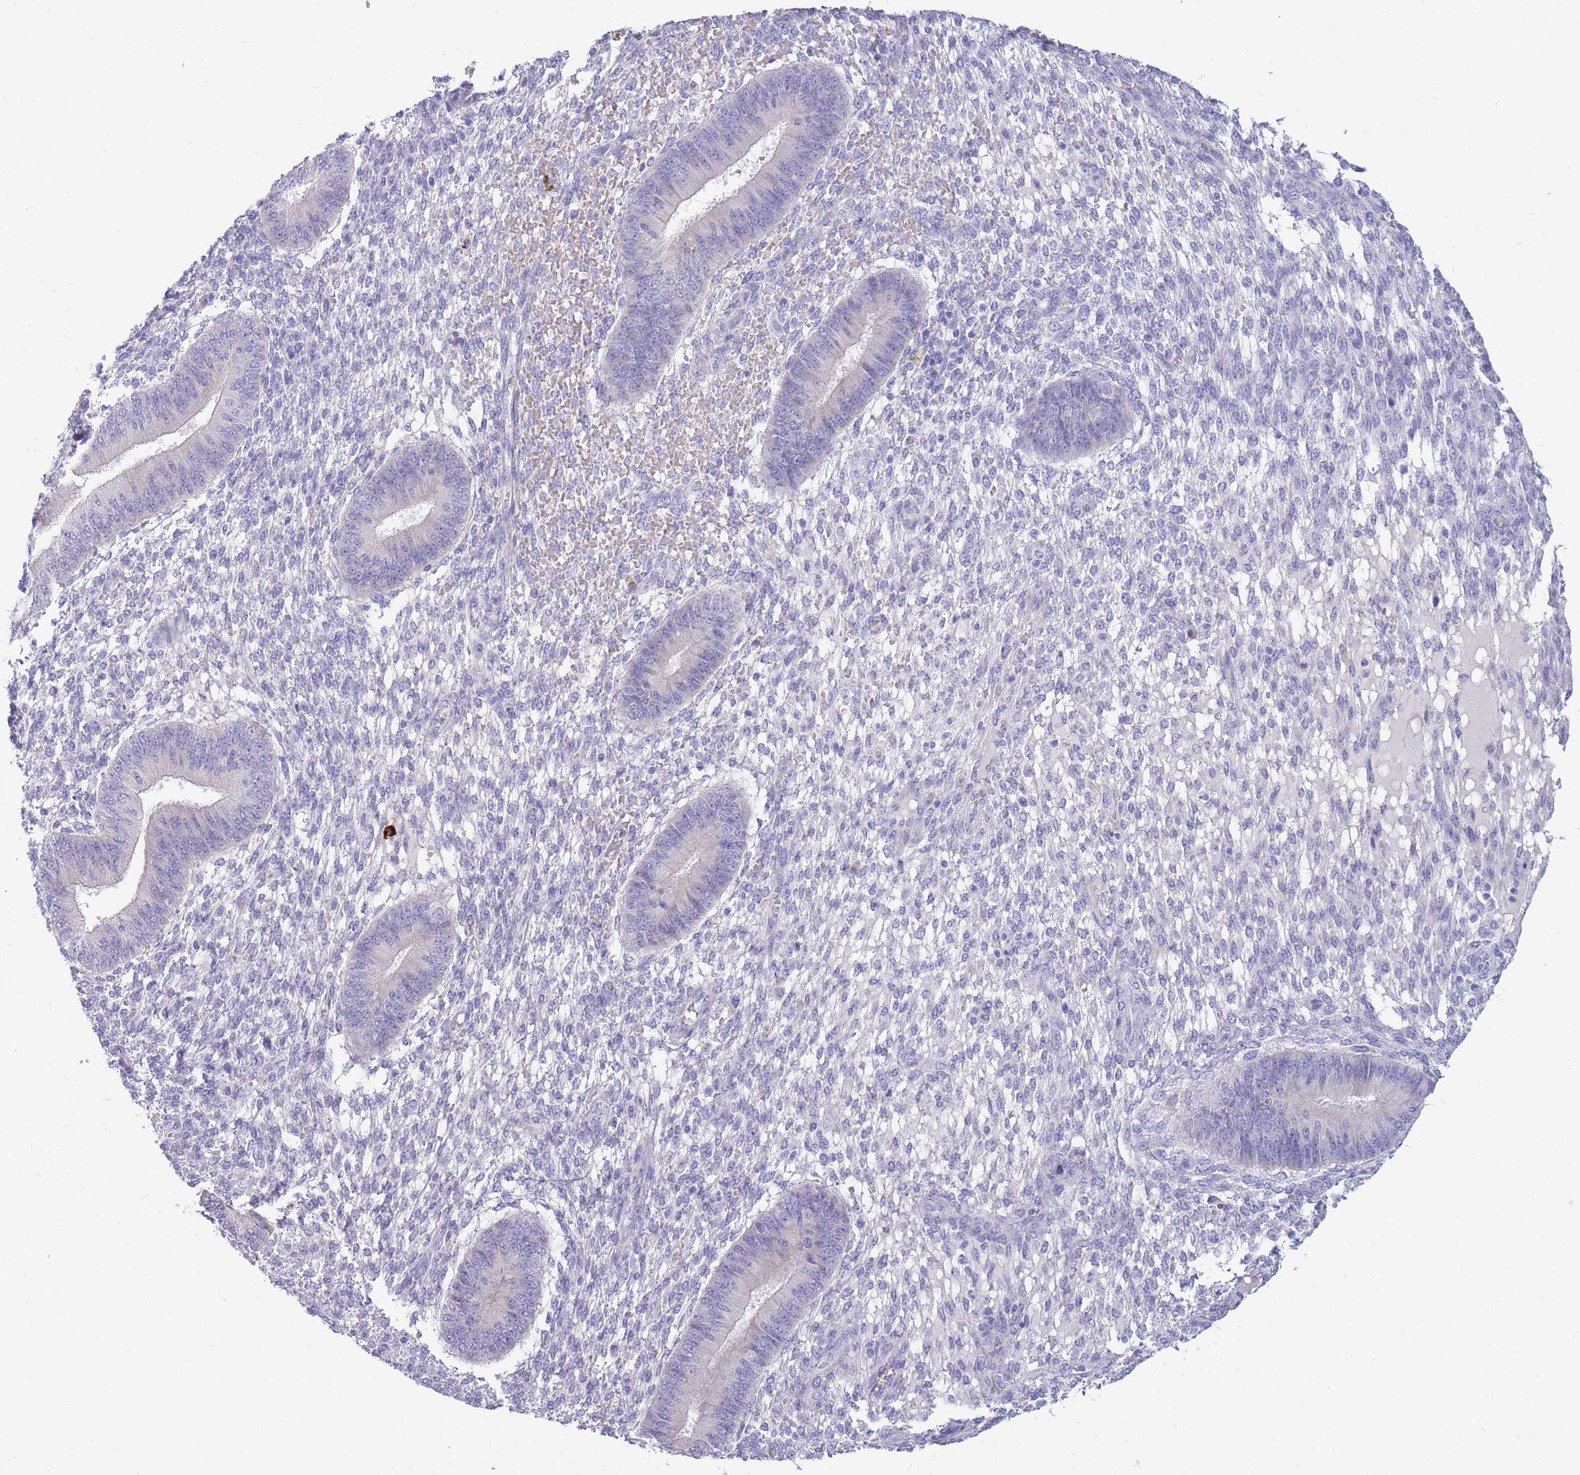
{"staining": {"intensity": "negative", "quantity": "none", "location": "none"}, "tissue": "endometrium", "cell_type": "Cells in endometrial stroma", "image_type": "normal", "snomed": [{"axis": "morphology", "description": "Normal tissue, NOS"}, {"axis": "topography", "description": "Endometrium"}], "caption": "DAB (3,3'-diaminobenzidine) immunohistochemical staining of normal endometrium reveals no significant expression in cells in endometrial stroma.", "gene": "TPSAB1", "patient": {"sex": "female", "age": 49}}